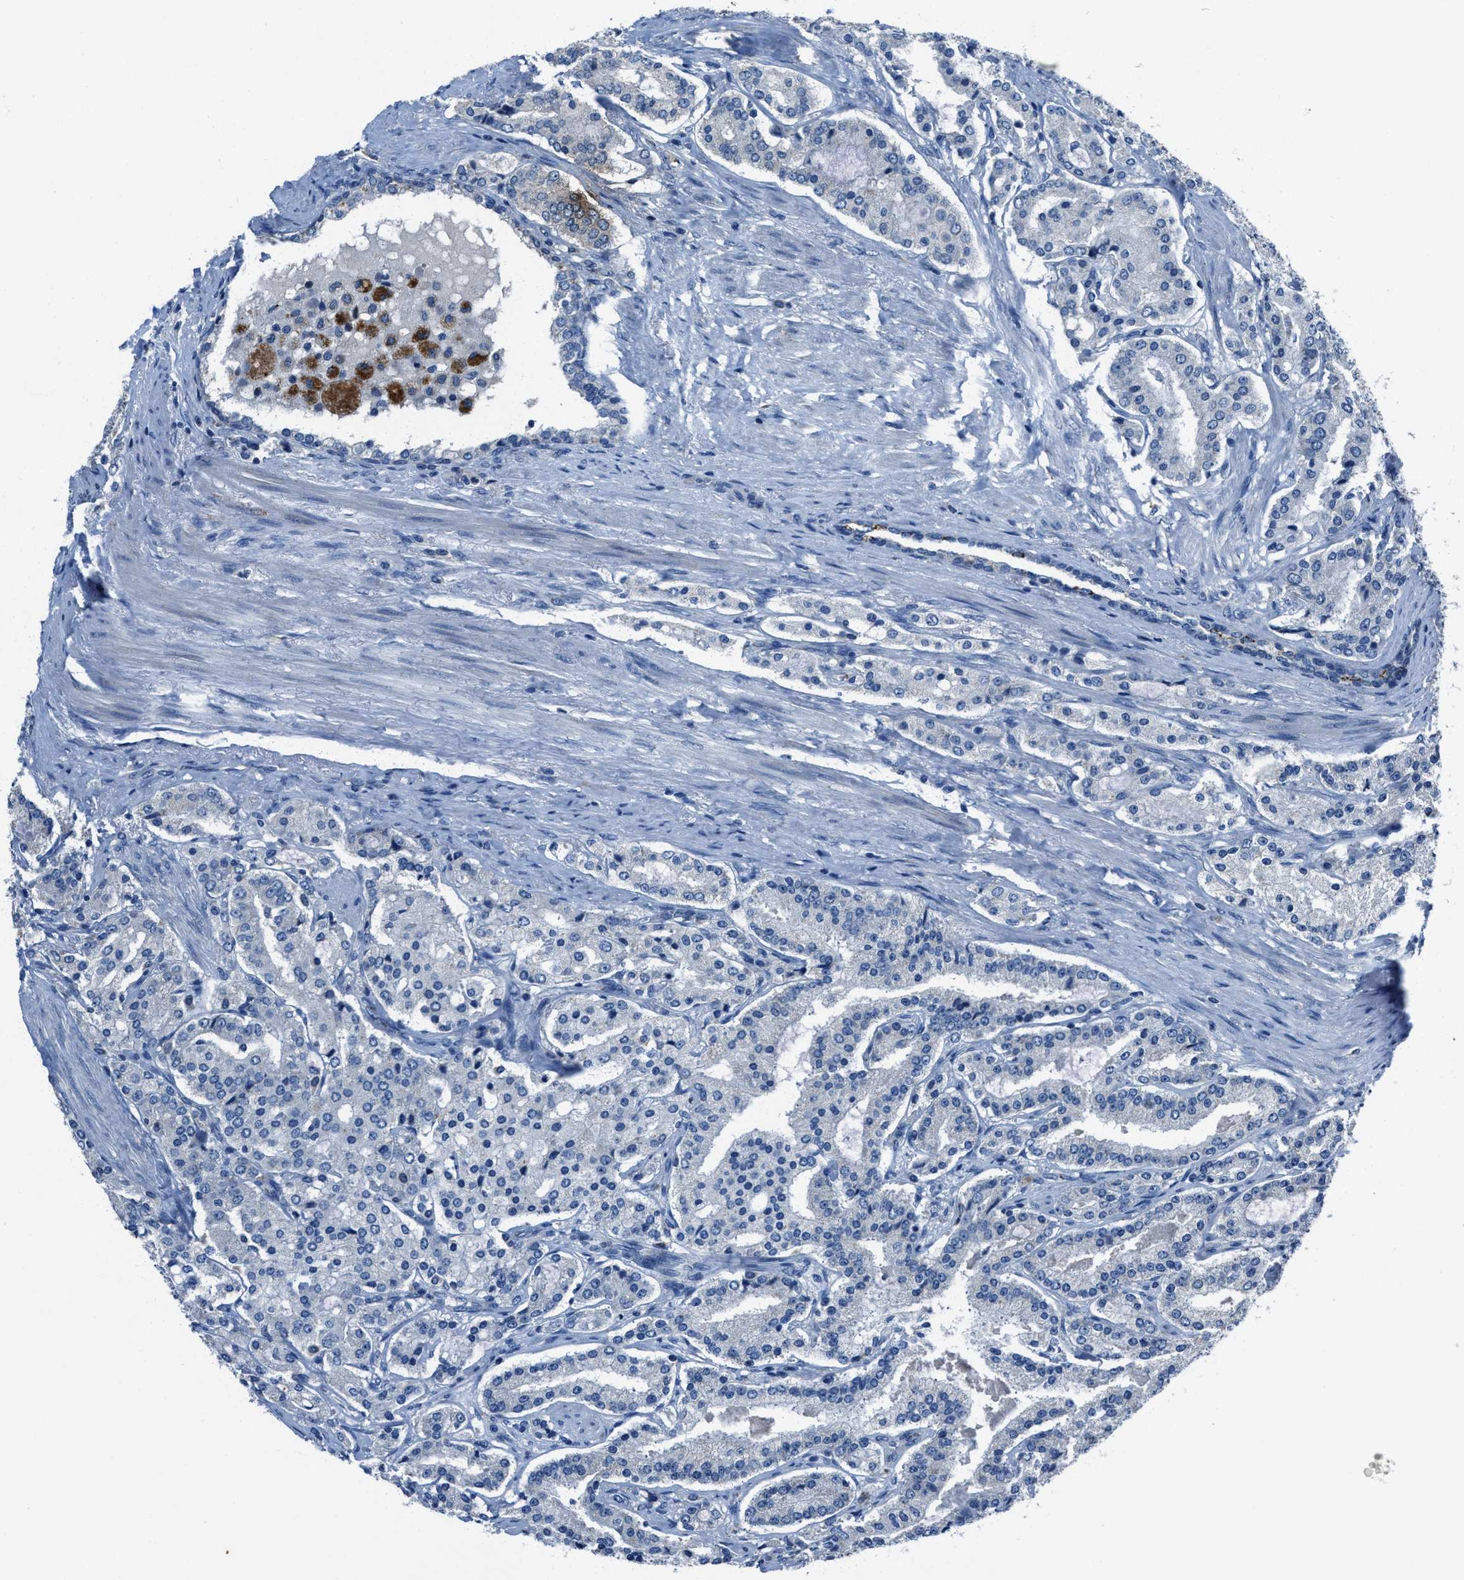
{"staining": {"intensity": "negative", "quantity": "none", "location": "none"}, "tissue": "prostate cancer", "cell_type": "Tumor cells", "image_type": "cancer", "snomed": [{"axis": "morphology", "description": "Adenocarcinoma, Medium grade"}, {"axis": "topography", "description": "Prostate"}], "caption": "Human prostate cancer (medium-grade adenocarcinoma) stained for a protein using immunohistochemistry exhibits no expression in tumor cells.", "gene": "ADAM2", "patient": {"sex": "male", "age": 72}}